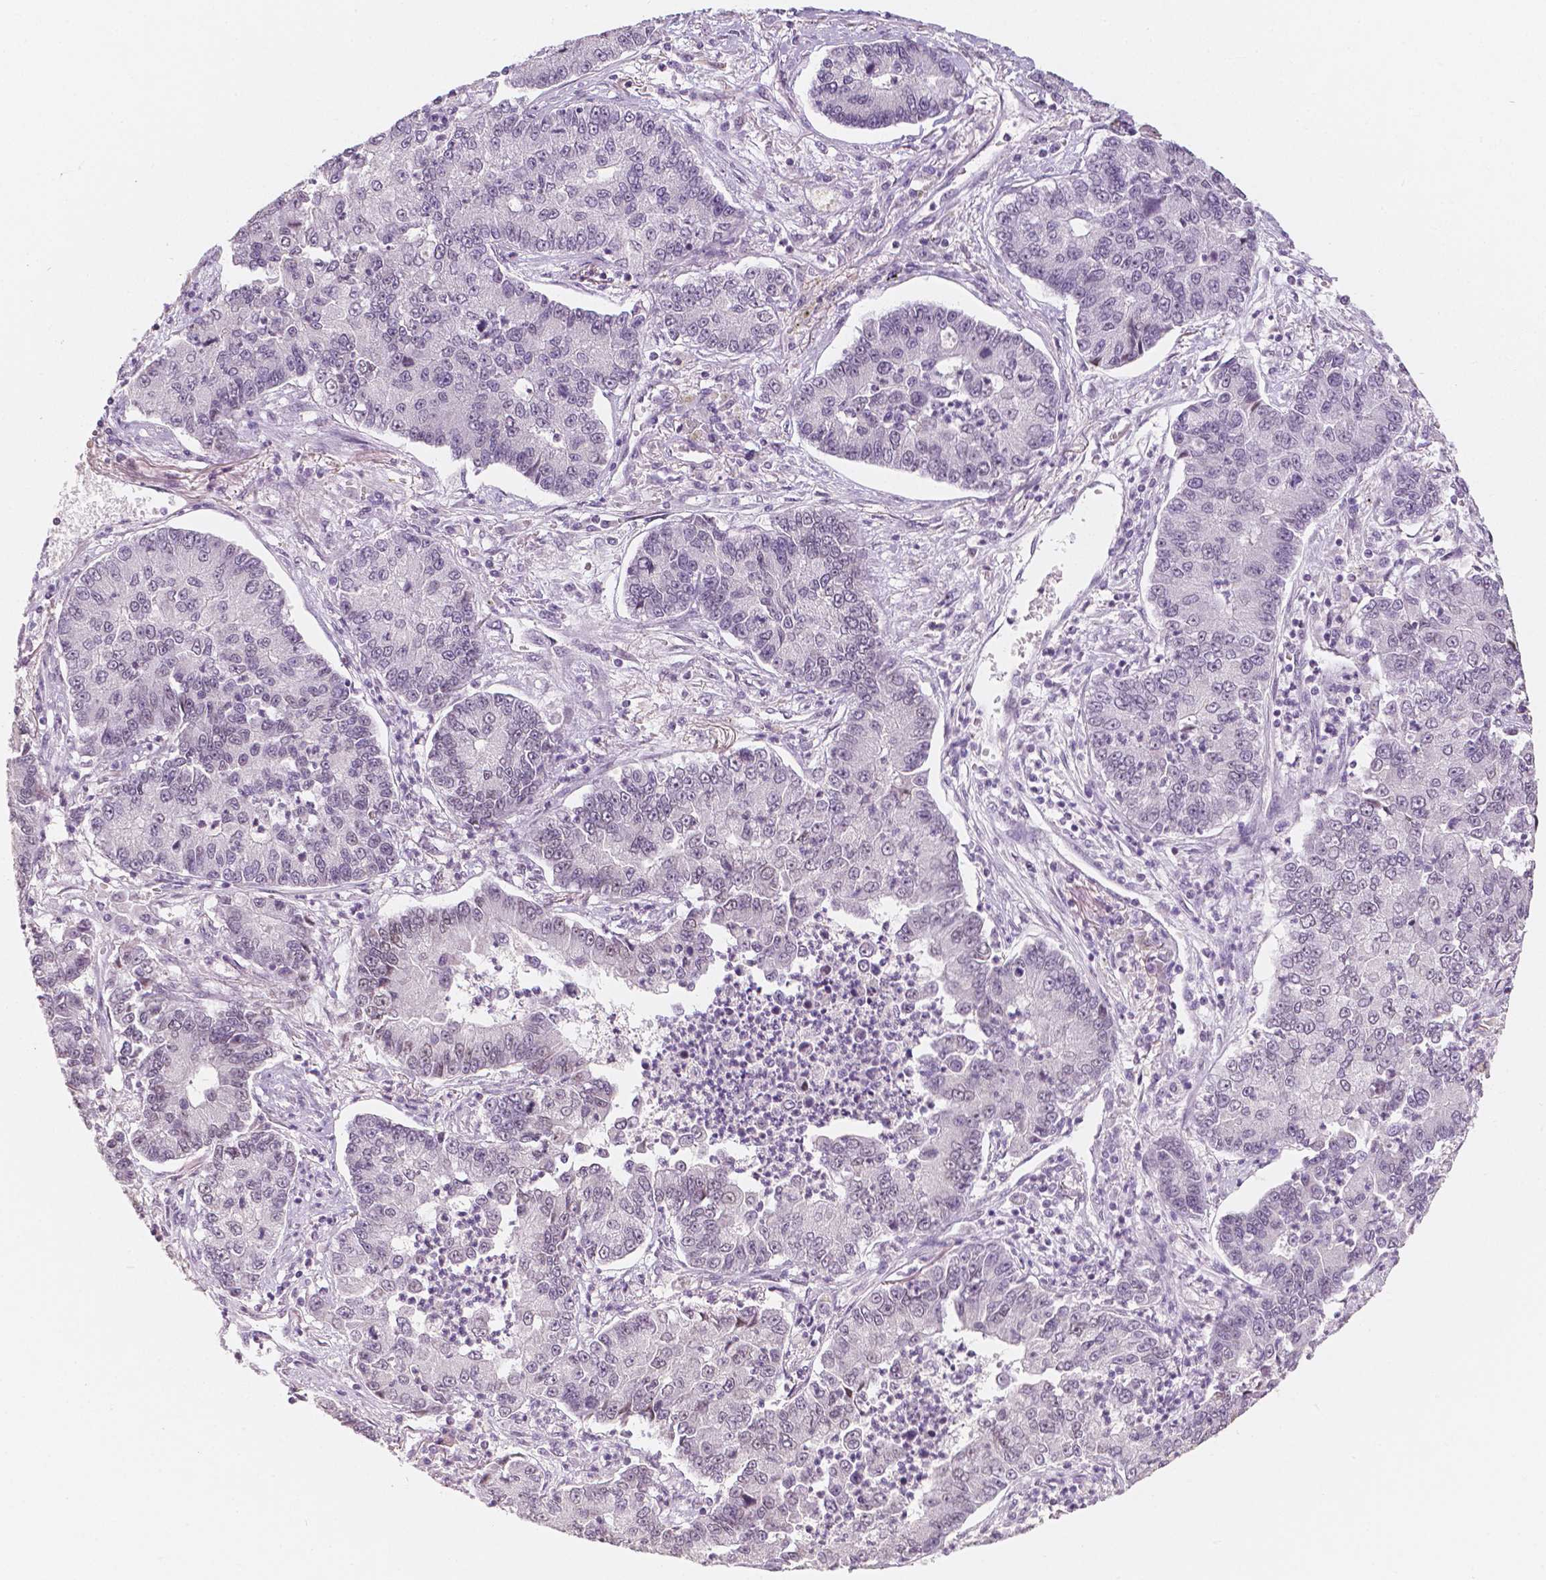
{"staining": {"intensity": "negative", "quantity": "none", "location": "none"}, "tissue": "lung cancer", "cell_type": "Tumor cells", "image_type": "cancer", "snomed": [{"axis": "morphology", "description": "Adenocarcinoma, NOS"}, {"axis": "topography", "description": "Lung"}], "caption": "An image of human lung cancer (adenocarcinoma) is negative for staining in tumor cells.", "gene": "KDM5B", "patient": {"sex": "female", "age": 57}}